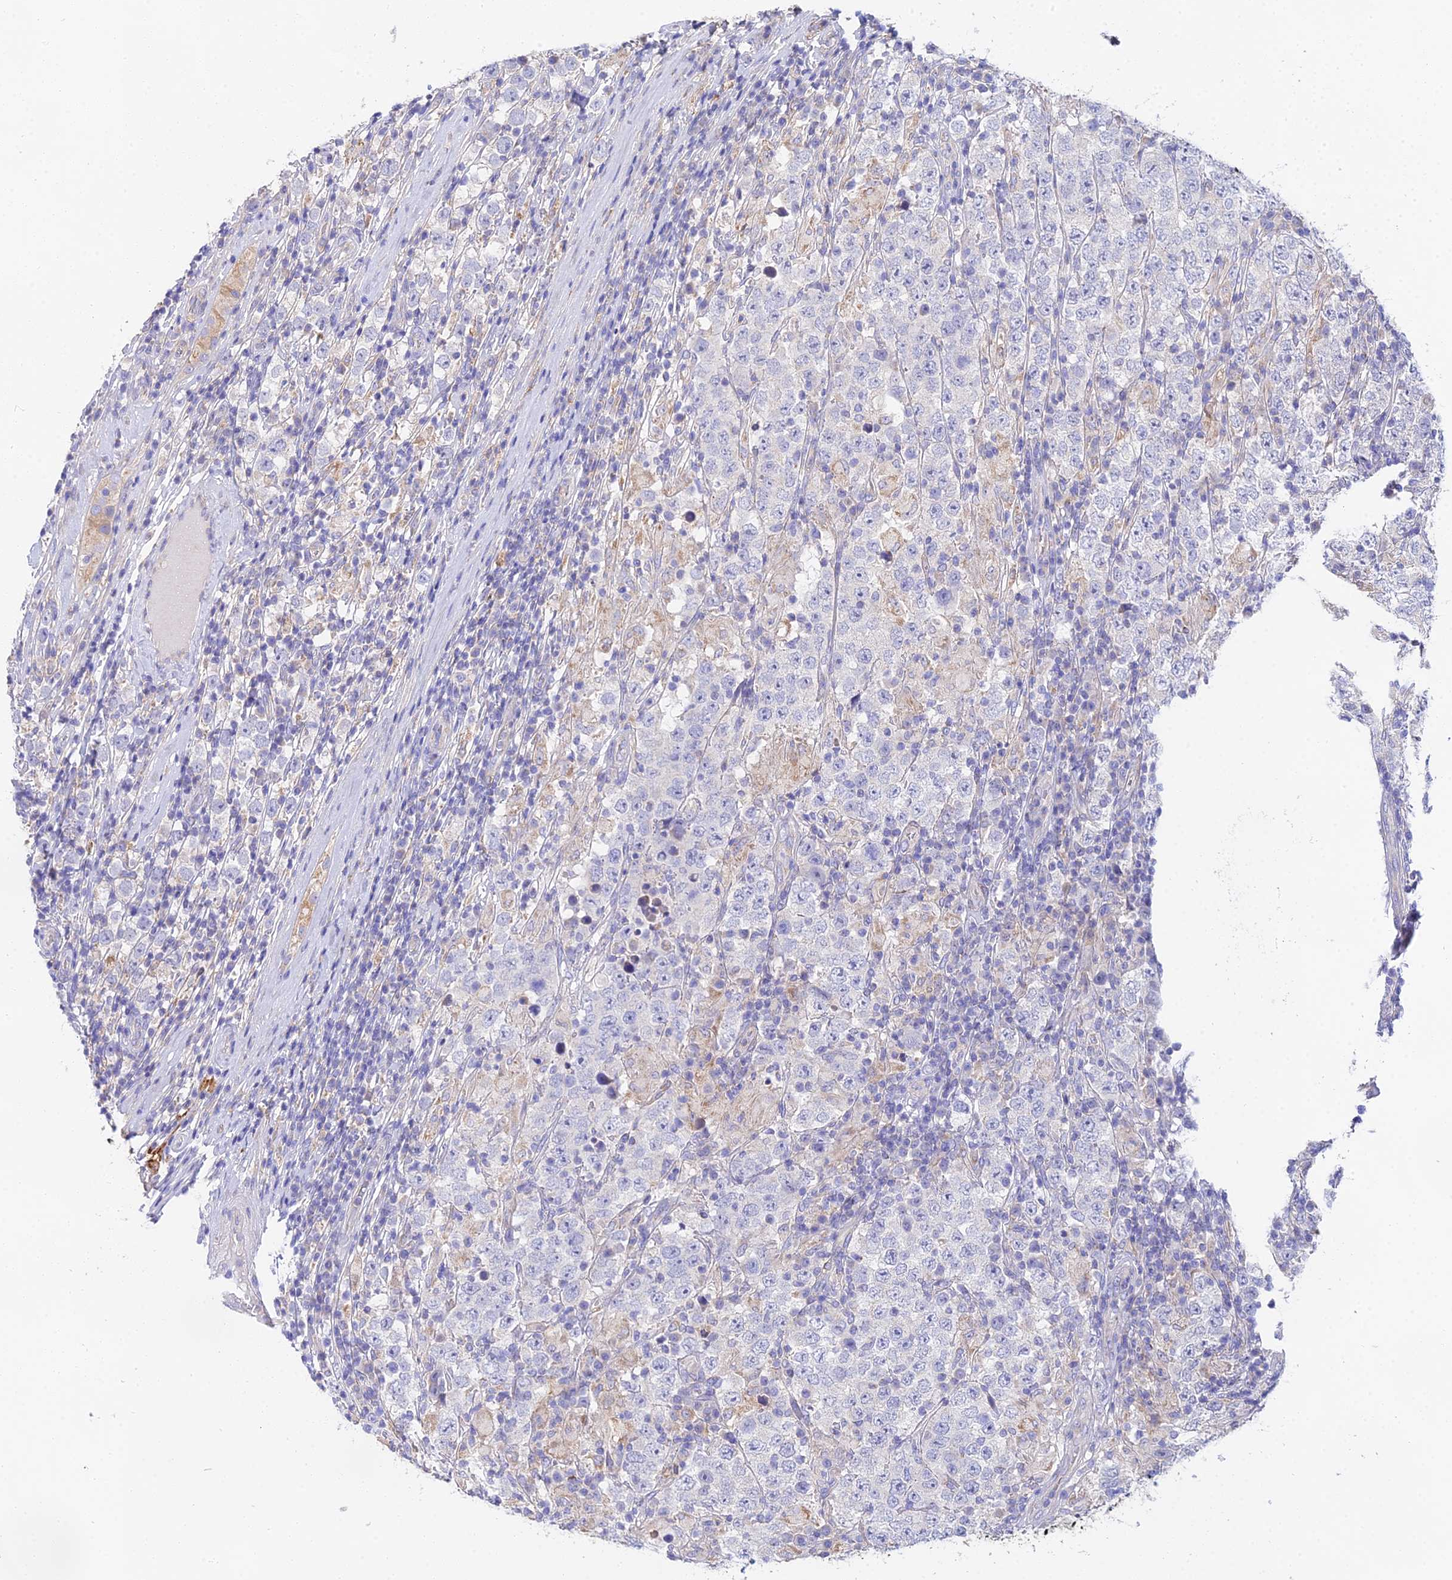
{"staining": {"intensity": "negative", "quantity": "none", "location": "none"}, "tissue": "testis cancer", "cell_type": "Tumor cells", "image_type": "cancer", "snomed": [{"axis": "morphology", "description": "Normal tissue, NOS"}, {"axis": "morphology", "description": "Urothelial carcinoma, High grade"}, {"axis": "morphology", "description": "Seminoma, NOS"}, {"axis": "morphology", "description": "Carcinoma, Embryonal, NOS"}, {"axis": "topography", "description": "Urinary bladder"}, {"axis": "topography", "description": "Testis"}], "caption": "This is a image of IHC staining of seminoma (testis), which shows no positivity in tumor cells.", "gene": "PPP2R2C", "patient": {"sex": "male", "age": 41}}